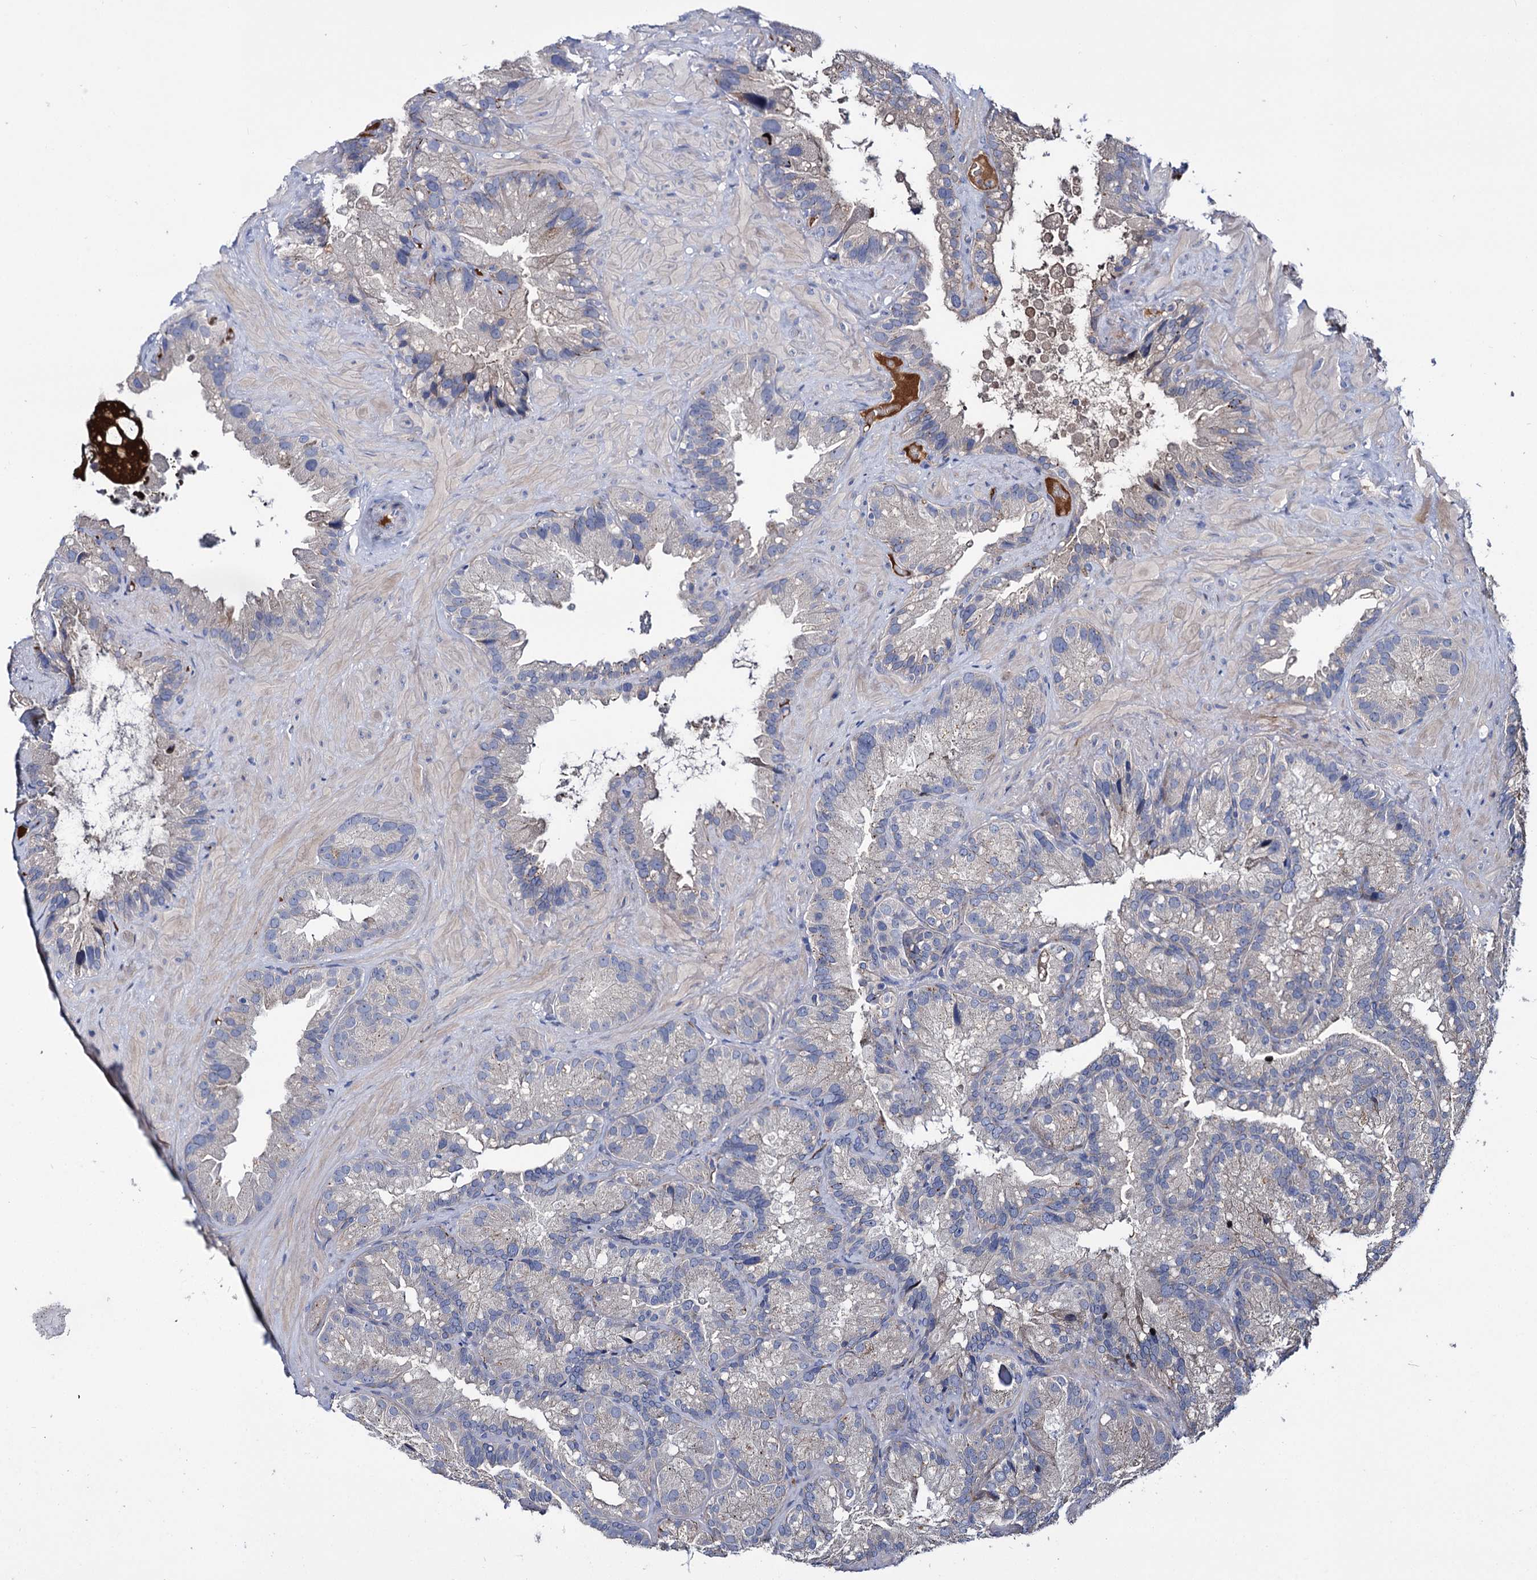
{"staining": {"intensity": "negative", "quantity": "none", "location": "none"}, "tissue": "seminal vesicle", "cell_type": "Glandular cells", "image_type": "normal", "snomed": [{"axis": "morphology", "description": "Normal tissue, NOS"}, {"axis": "topography", "description": "Prostate"}, {"axis": "topography", "description": "Seminal veicle"}], "caption": "The photomicrograph displays no significant expression in glandular cells of seminal vesicle. (DAB (3,3'-diaminobenzidine) immunohistochemistry visualized using brightfield microscopy, high magnification).", "gene": "PPP1R32", "patient": {"sex": "male", "age": 68}}